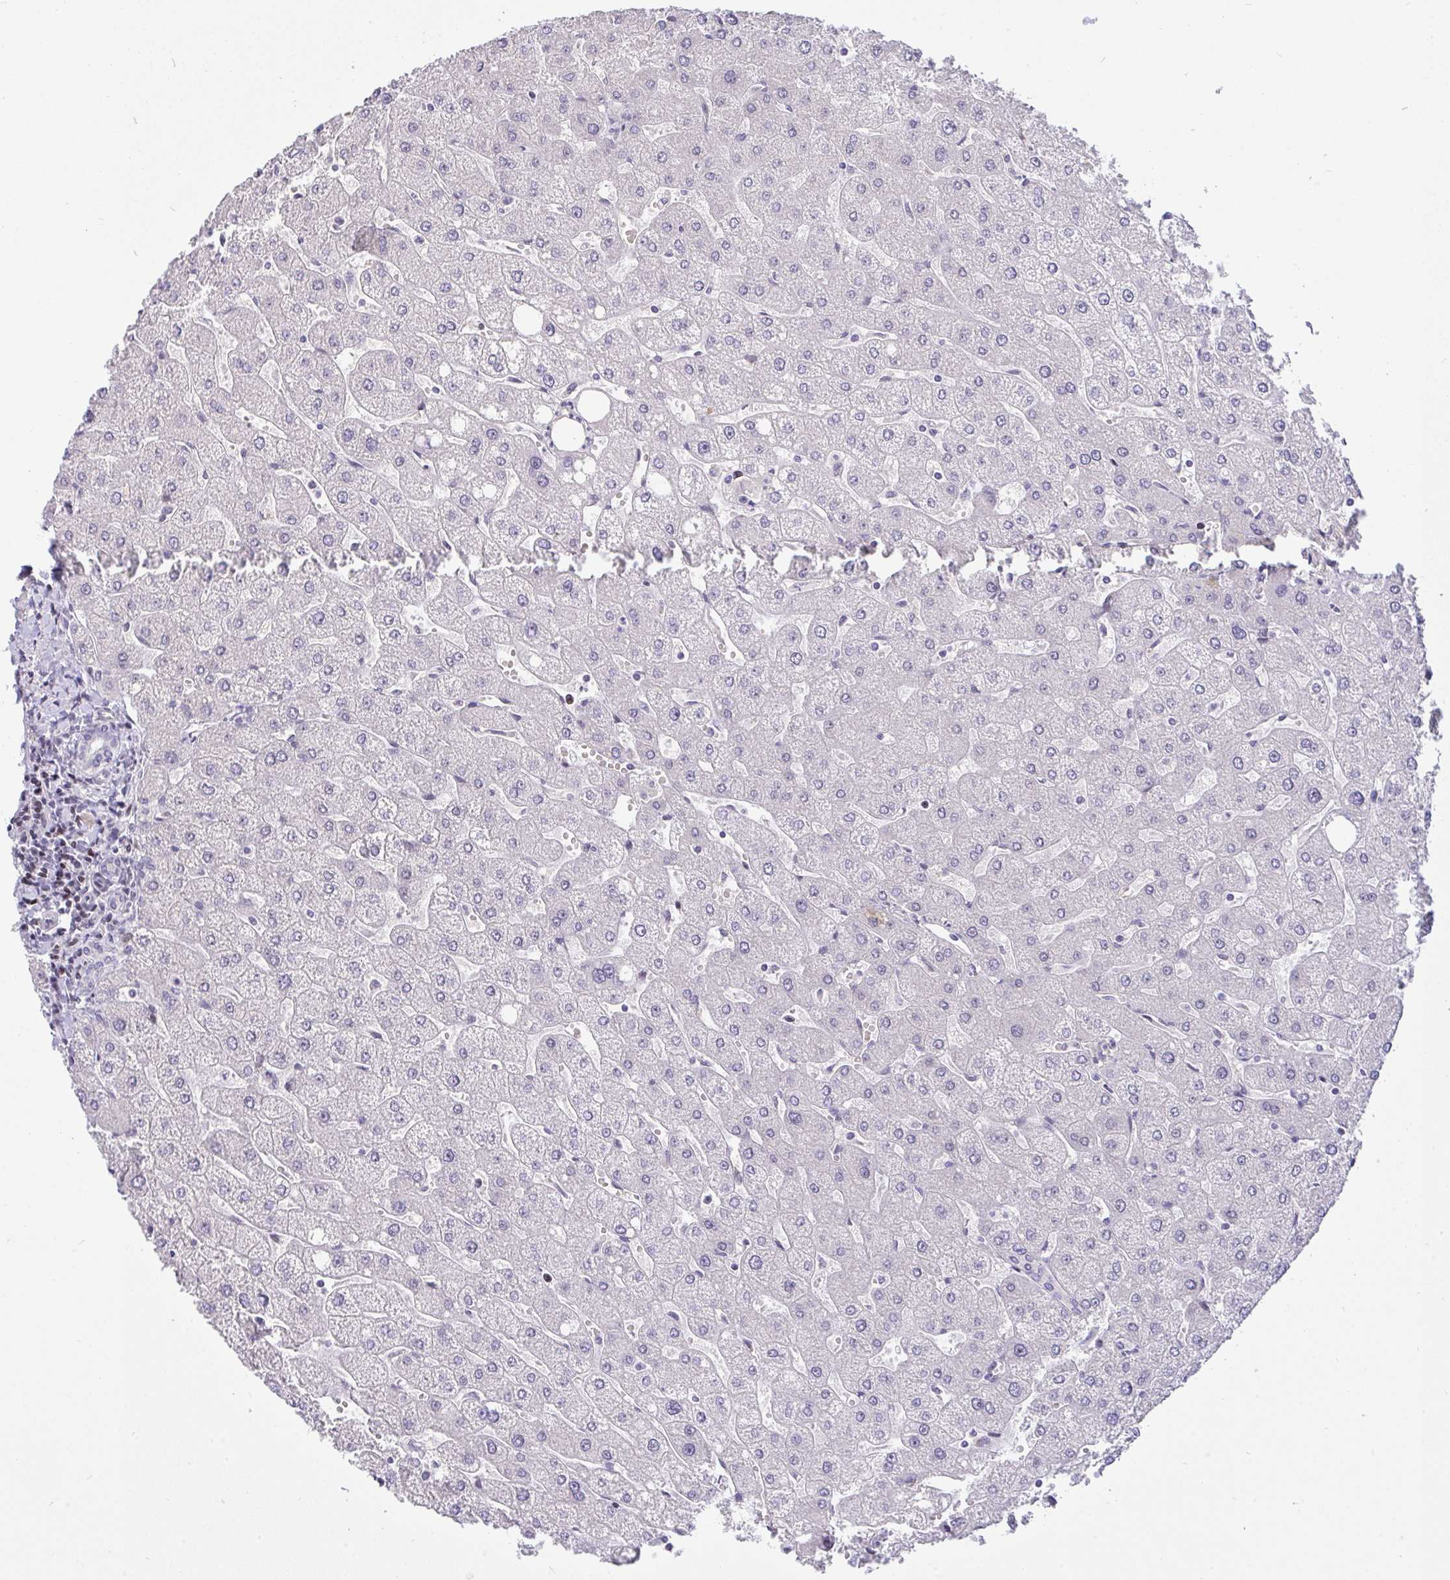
{"staining": {"intensity": "negative", "quantity": "none", "location": "none"}, "tissue": "liver", "cell_type": "Cholangiocytes", "image_type": "normal", "snomed": [{"axis": "morphology", "description": "Normal tissue, NOS"}, {"axis": "topography", "description": "Liver"}], "caption": "A micrograph of liver stained for a protein shows no brown staining in cholangiocytes.", "gene": "PLPPR3", "patient": {"sex": "male", "age": 67}}